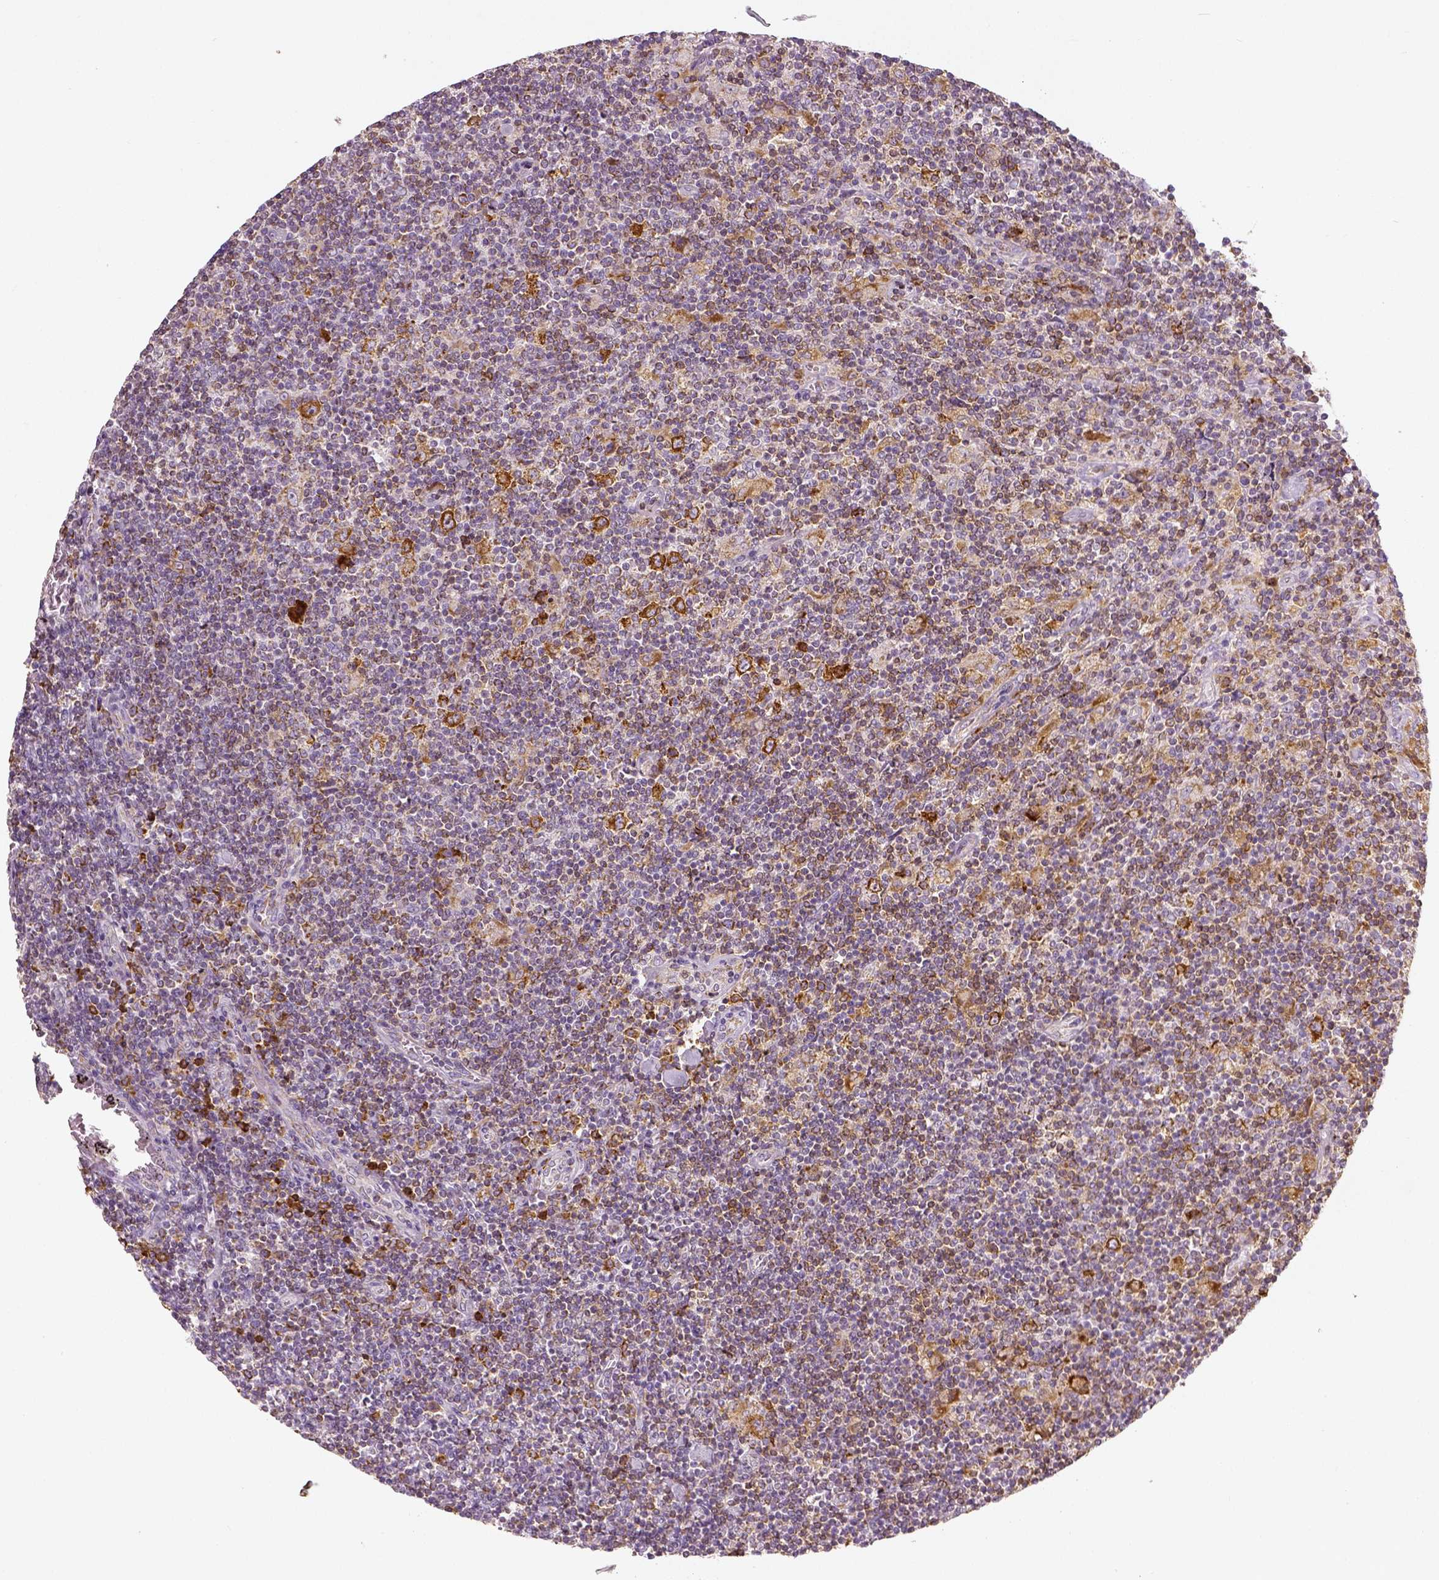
{"staining": {"intensity": "moderate", "quantity": ">75%", "location": "cytoplasmic/membranous"}, "tissue": "lymphoma", "cell_type": "Tumor cells", "image_type": "cancer", "snomed": [{"axis": "morphology", "description": "Hodgkin's disease, NOS"}, {"axis": "topography", "description": "Lymph node"}], "caption": "About >75% of tumor cells in Hodgkin's disease exhibit moderate cytoplasmic/membranous protein expression as visualized by brown immunohistochemical staining.", "gene": "PGAM5", "patient": {"sex": "male", "age": 40}}